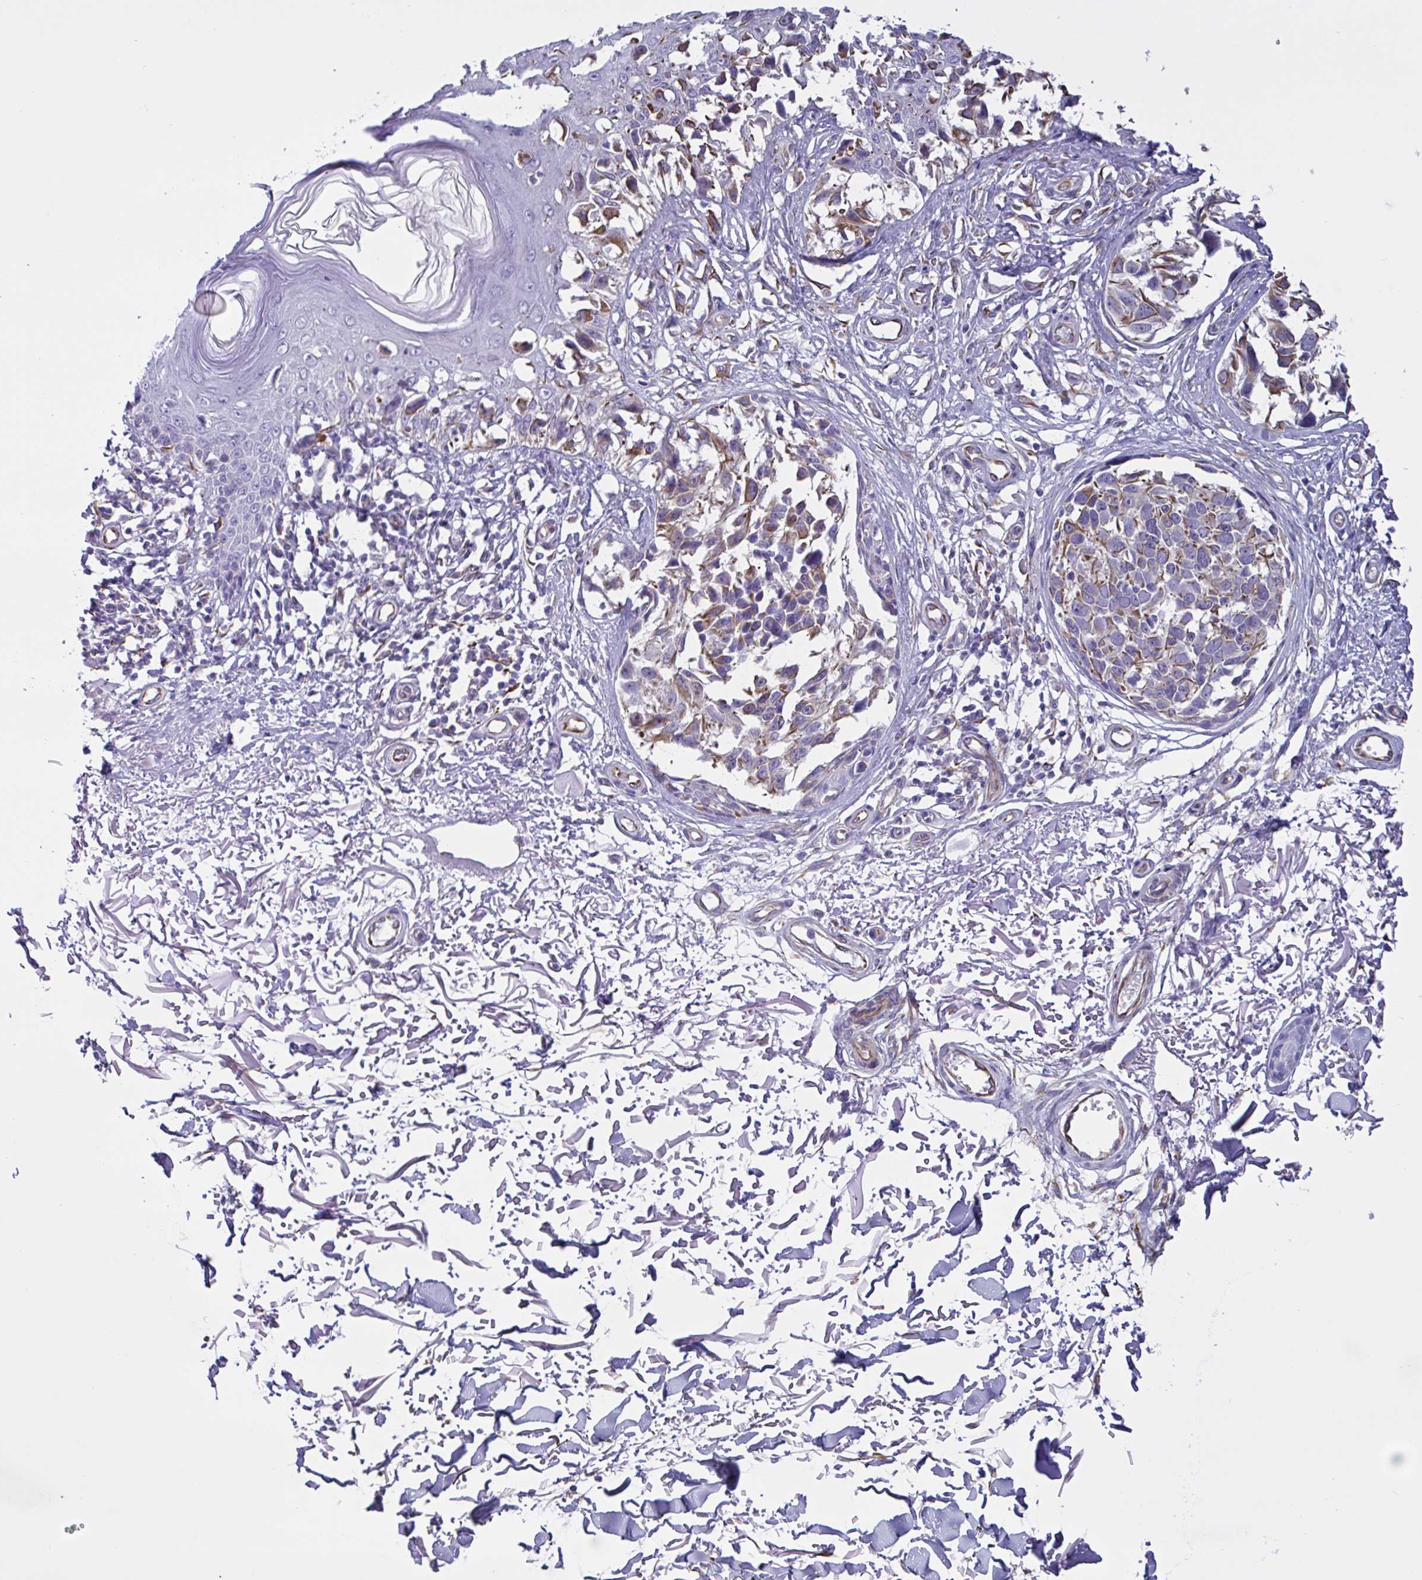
{"staining": {"intensity": "moderate", "quantity": ">75%", "location": "cytoplasmic/membranous"}, "tissue": "melanoma", "cell_type": "Tumor cells", "image_type": "cancer", "snomed": [{"axis": "morphology", "description": "Malignant melanoma, NOS"}, {"axis": "topography", "description": "Skin"}], "caption": "Immunohistochemistry staining of malignant melanoma, which reveals medium levels of moderate cytoplasmic/membranous positivity in about >75% of tumor cells indicating moderate cytoplasmic/membranous protein staining. The staining was performed using DAB (3,3'-diaminobenzidine) (brown) for protein detection and nuclei were counterstained in hematoxylin (blue).", "gene": "TMEM86B", "patient": {"sex": "male", "age": 73}}